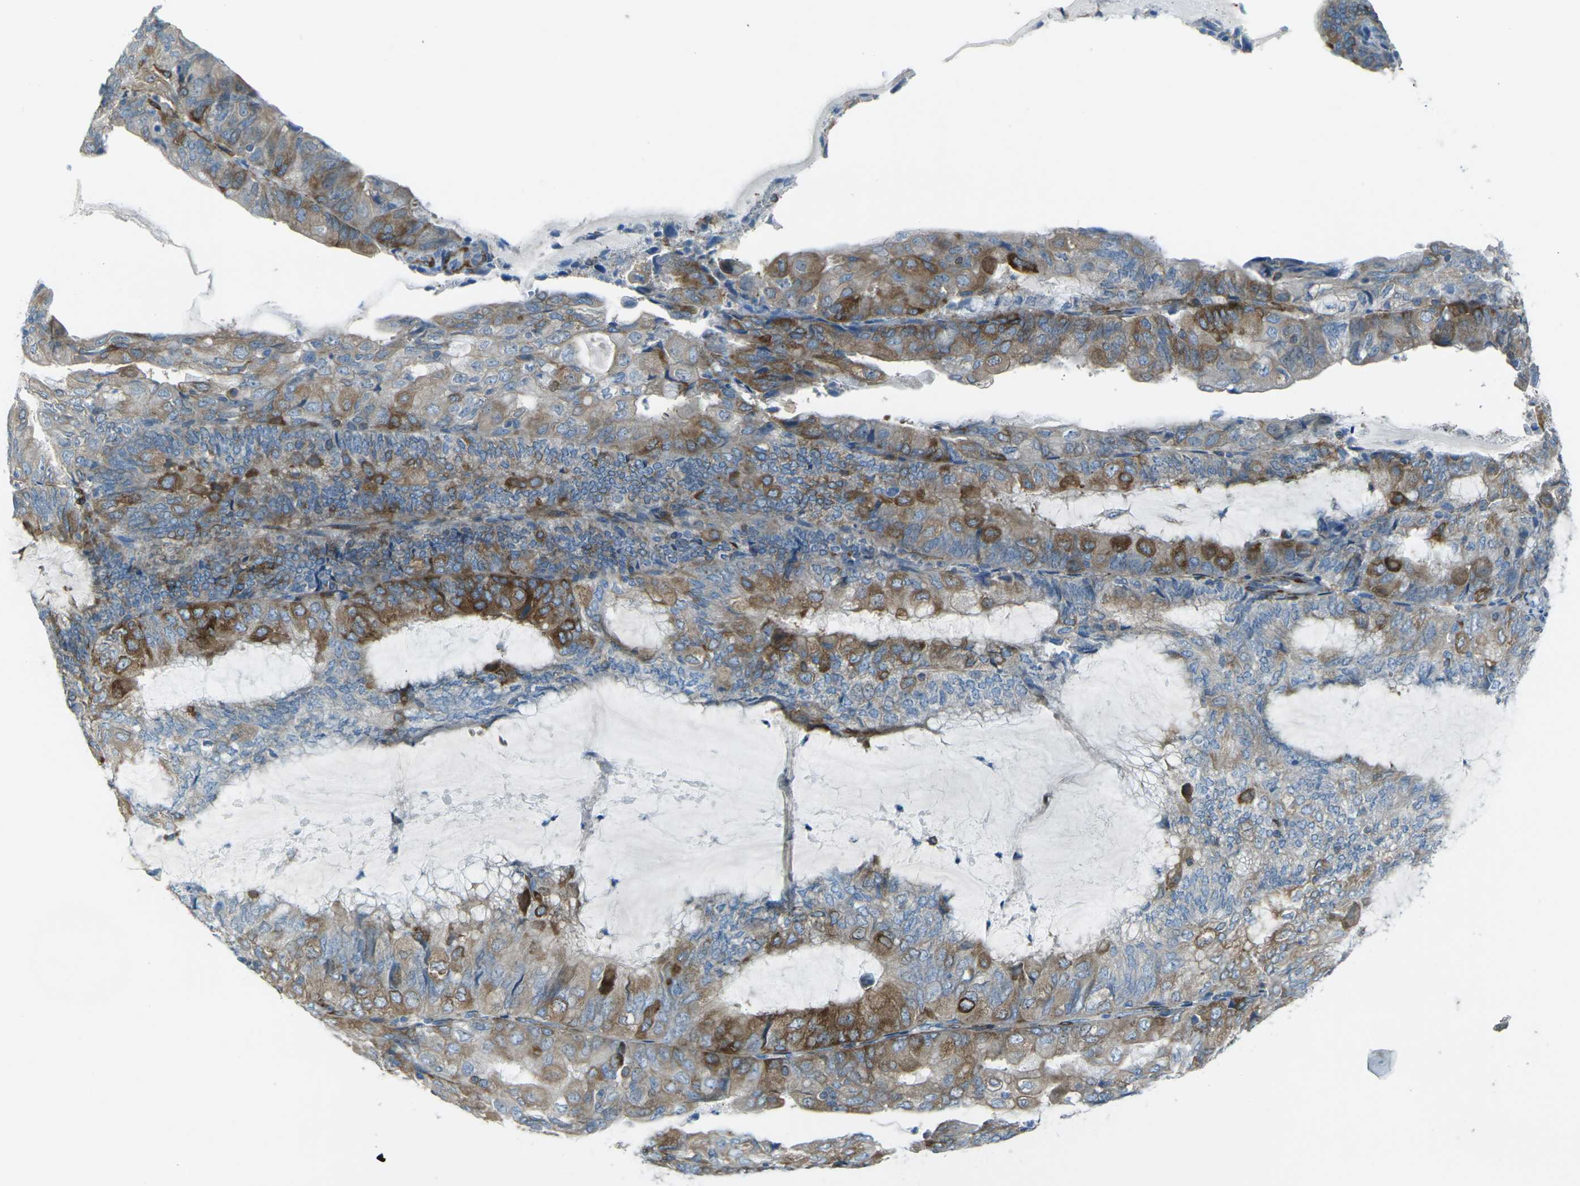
{"staining": {"intensity": "strong", "quantity": ">75%", "location": "cytoplasmic/membranous"}, "tissue": "endometrial cancer", "cell_type": "Tumor cells", "image_type": "cancer", "snomed": [{"axis": "morphology", "description": "Adenocarcinoma, NOS"}, {"axis": "topography", "description": "Endometrium"}], "caption": "Immunohistochemical staining of endometrial adenocarcinoma reveals high levels of strong cytoplasmic/membranous expression in about >75% of tumor cells.", "gene": "CELSR2", "patient": {"sex": "female", "age": 81}}